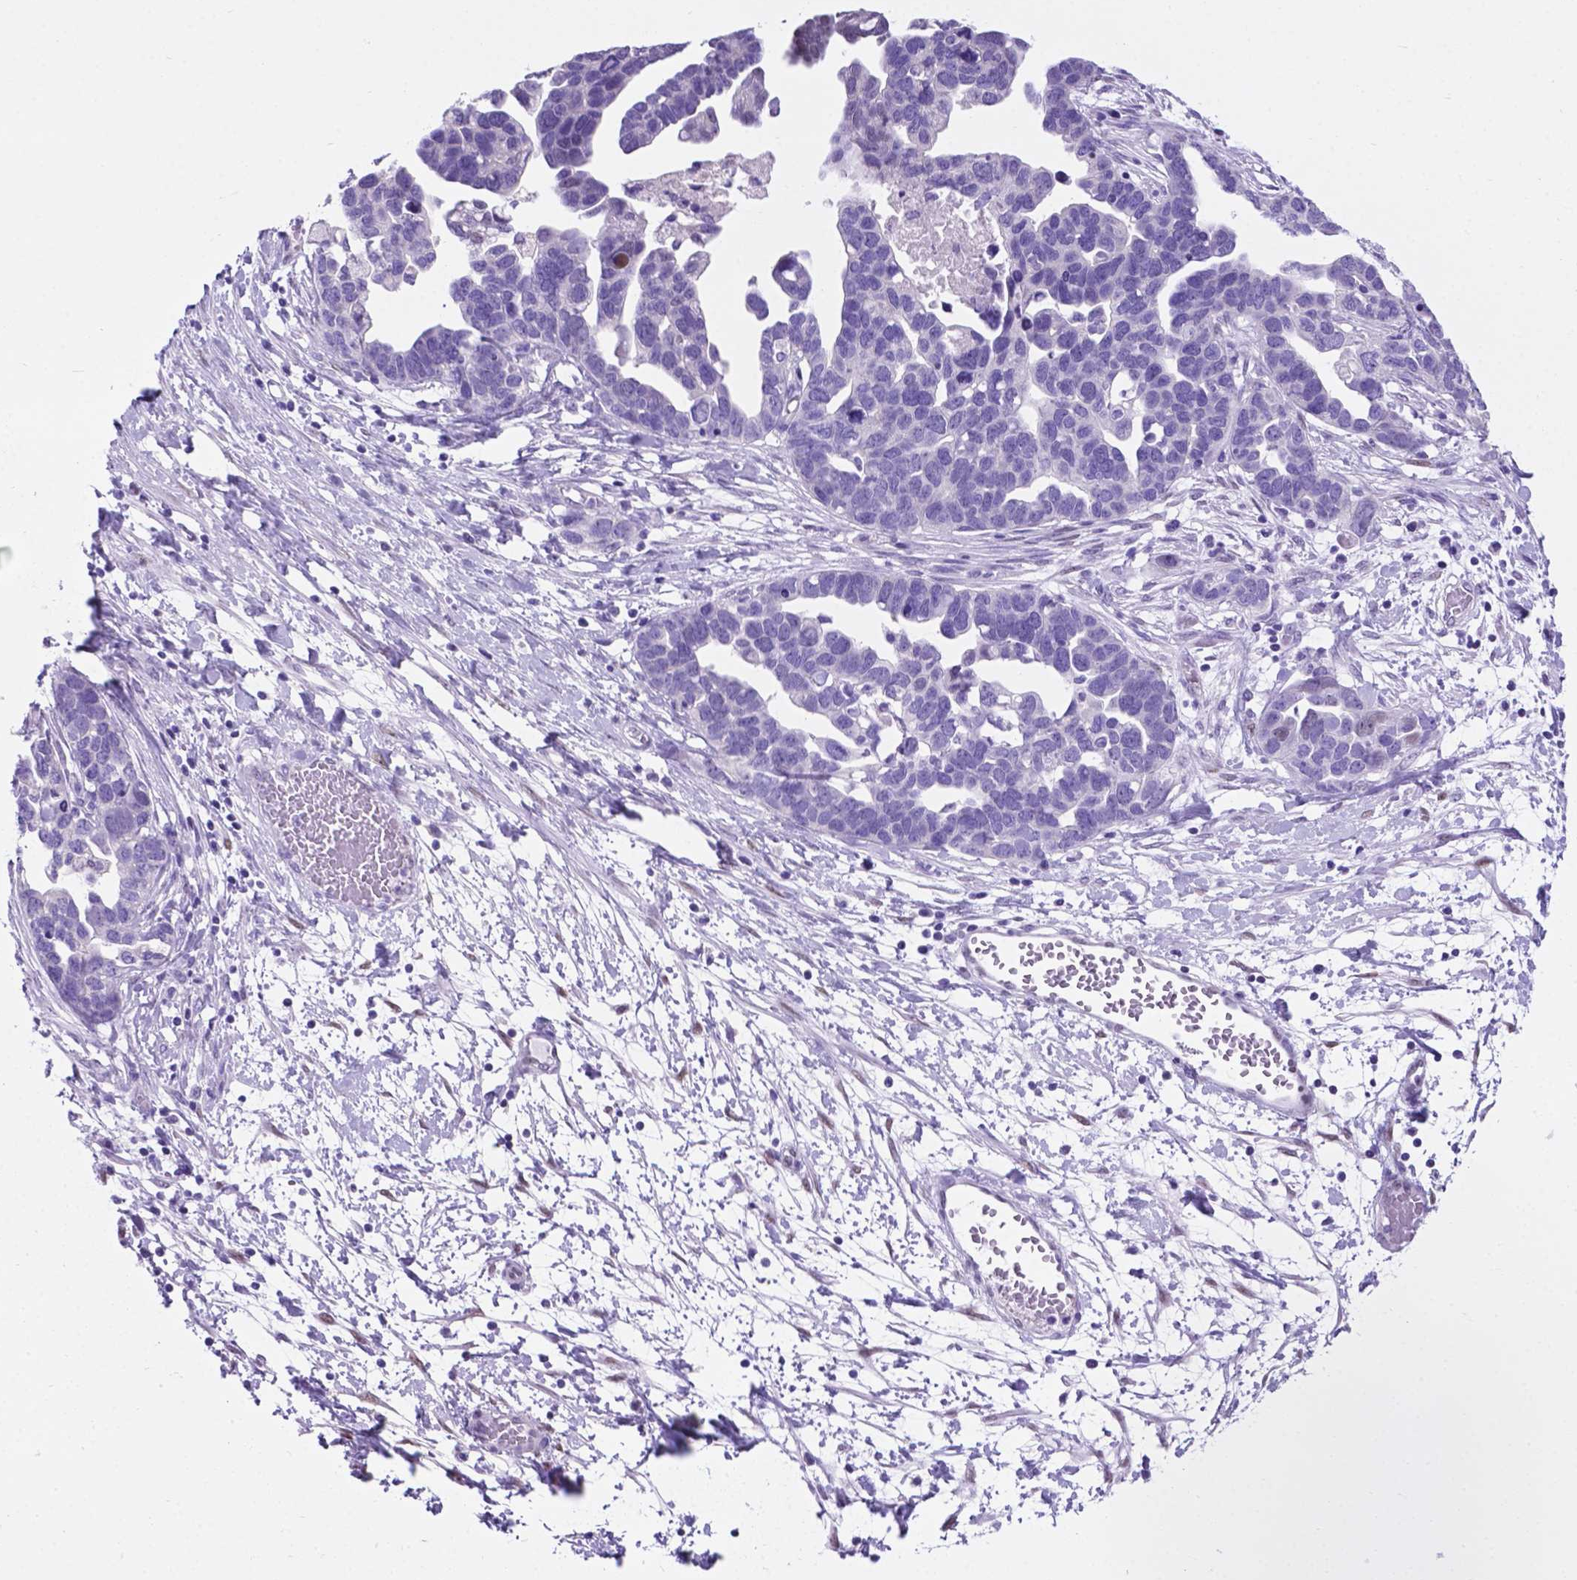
{"staining": {"intensity": "negative", "quantity": "none", "location": "none"}, "tissue": "ovarian cancer", "cell_type": "Tumor cells", "image_type": "cancer", "snomed": [{"axis": "morphology", "description": "Cystadenocarcinoma, serous, NOS"}, {"axis": "topography", "description": "Ovary"}], "caption": "A high-resolution micrograph shows IHC staining of serous cystadenocarcinoma (ovarian), which demonstrates no significant positivity in tumor cells.", "gene": "TMEM210", "patient": {"sex": "female", "age": 54}}